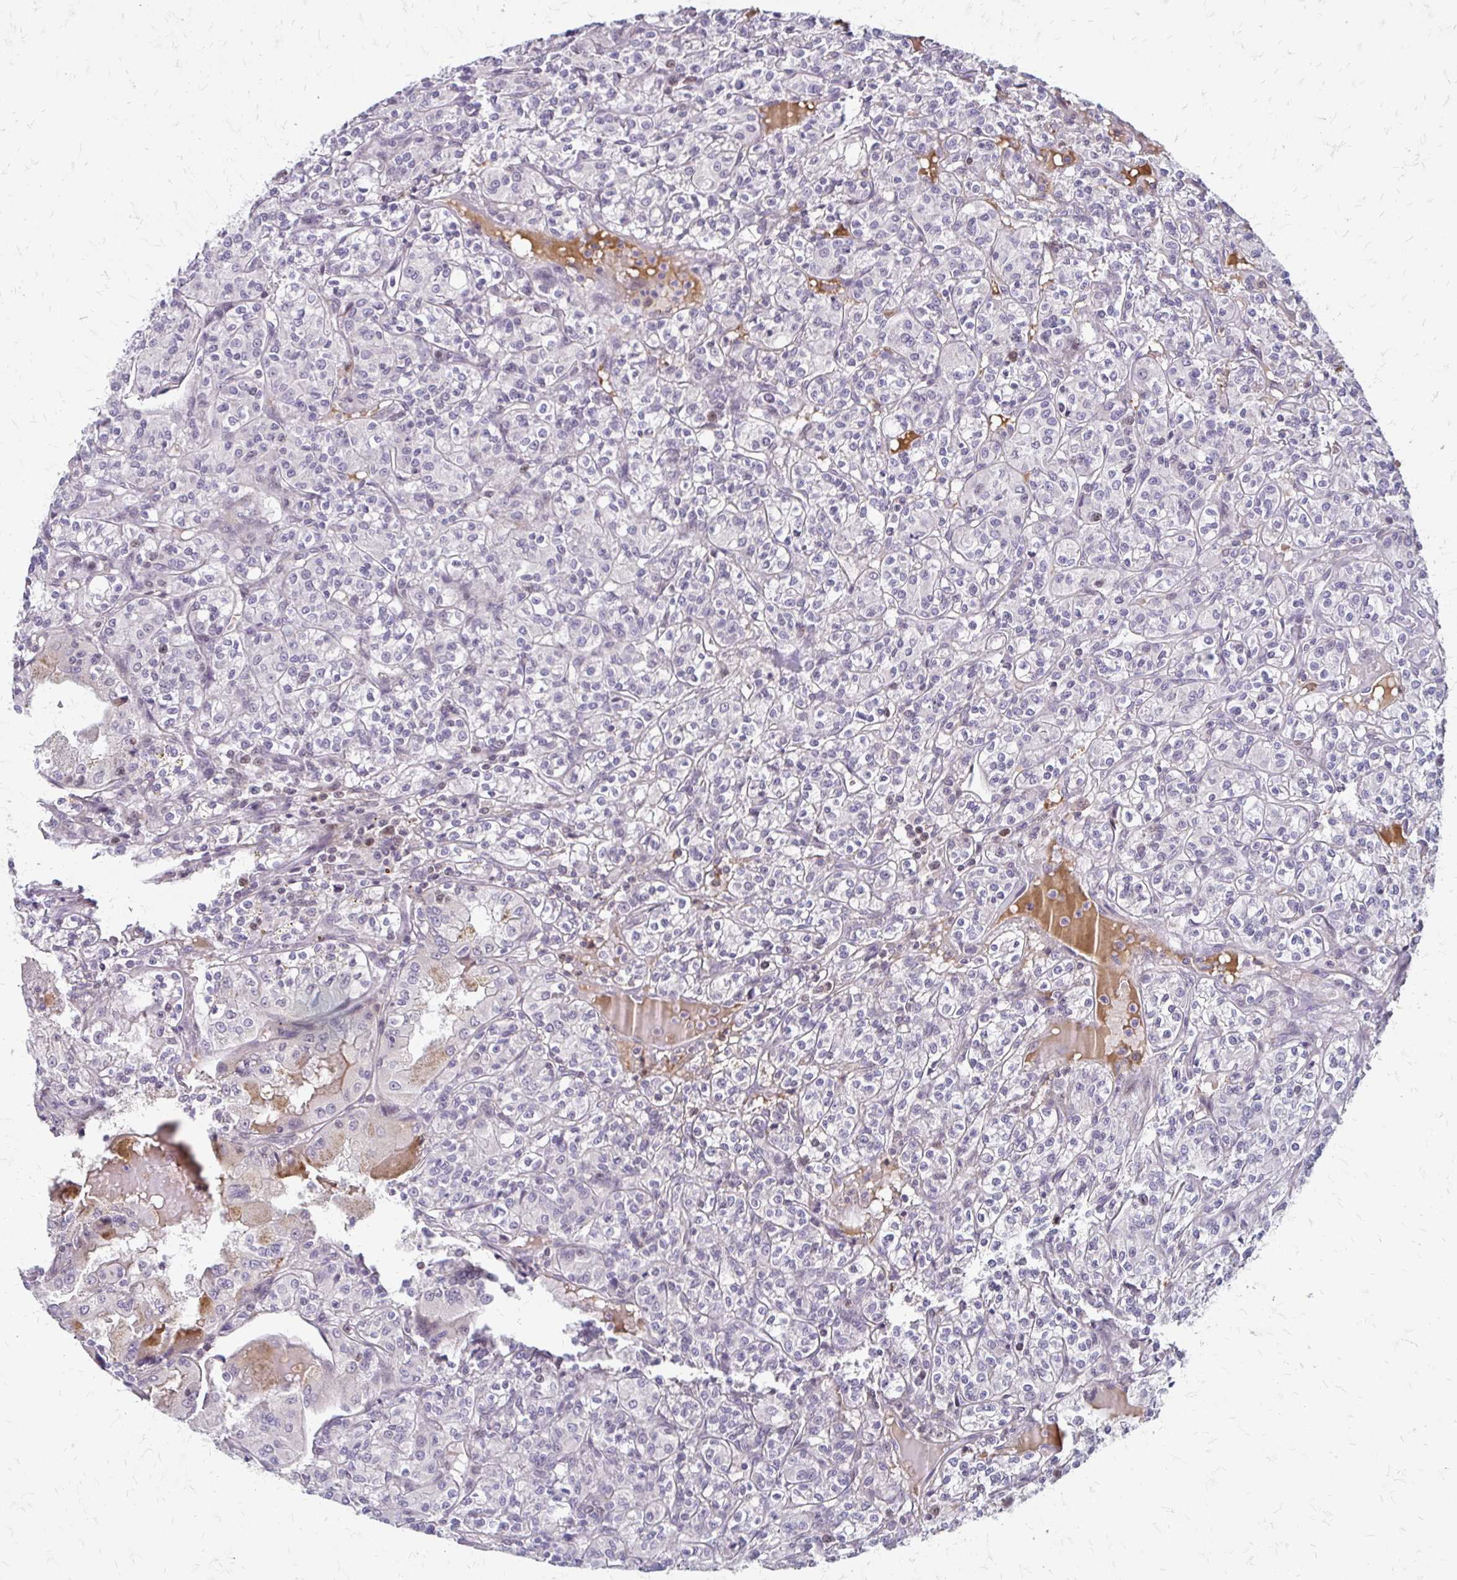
{"staining": {"intensity": "negative", "quantity": "none", "location": "none"}, "tissue": "renal cancer", "cell_type": "Tumor cells", "image_type": "cancer", "snomed": [{"axis": "morphology", "description": "Adenocarcinoma, NOS"}, {"axis": "topography", "description": "Kidney"}], "caption": "IHC photomicrograph of renal adenocarcinoma stained for a protein (brown), which exhibits no staining in tumor cells.", "gene": "EED", "patient": {"sex": "male", "age": 36}}